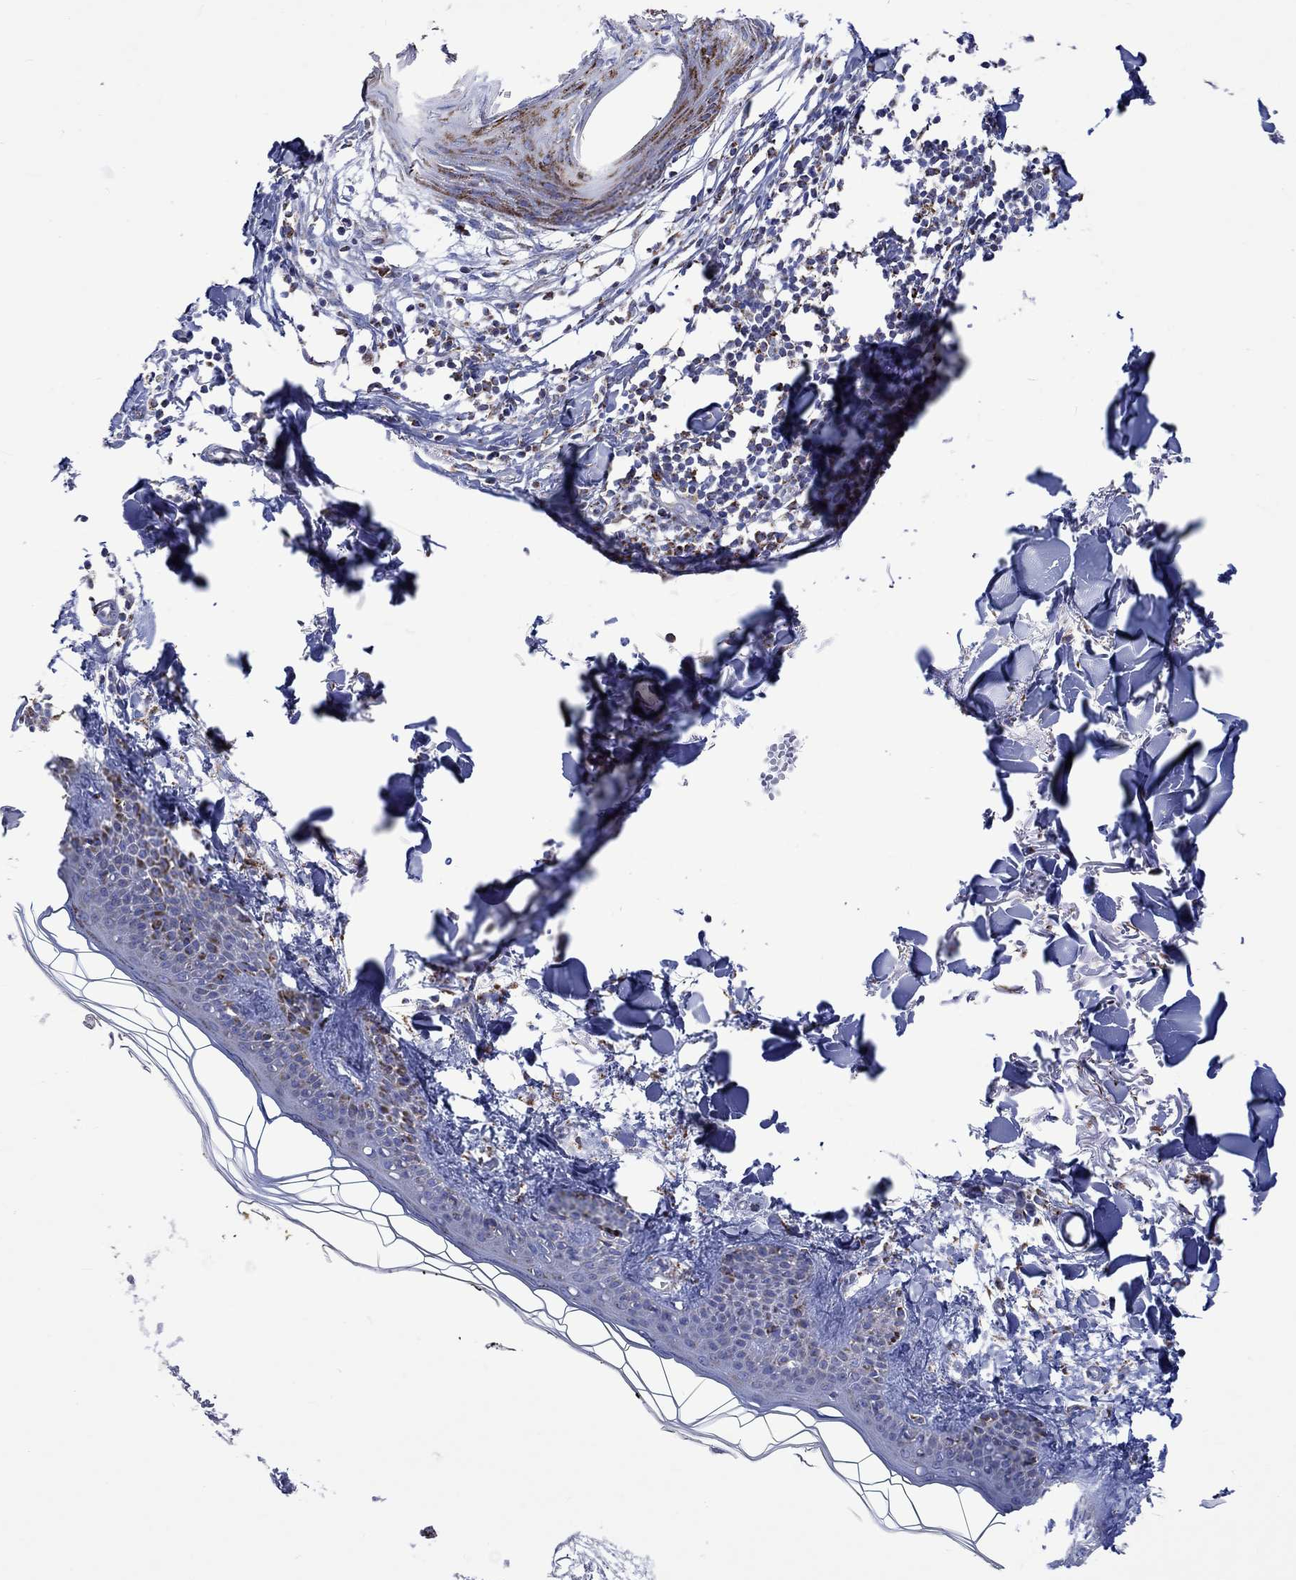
{"staining": {"intensity": "moderate", "quantity": ">75%", "location": "cytoplasmic/membranous"}, "tissue": "skin", "cell_type": "Fibroblasts", "image_type": "normal", "snomed": [{"axis": "morphology", "description": "Normal tissue, NOS"}, {"axis": "topography", "description": "Skin"}], "caption": "Fibroblasts exhibit medium levels of moderate cytoplasmic/membranous staining in approximately >75% of cells in unremarkable human skin.", "gene": "RCE1", "patient": {"sex": "male", "age": 76}}